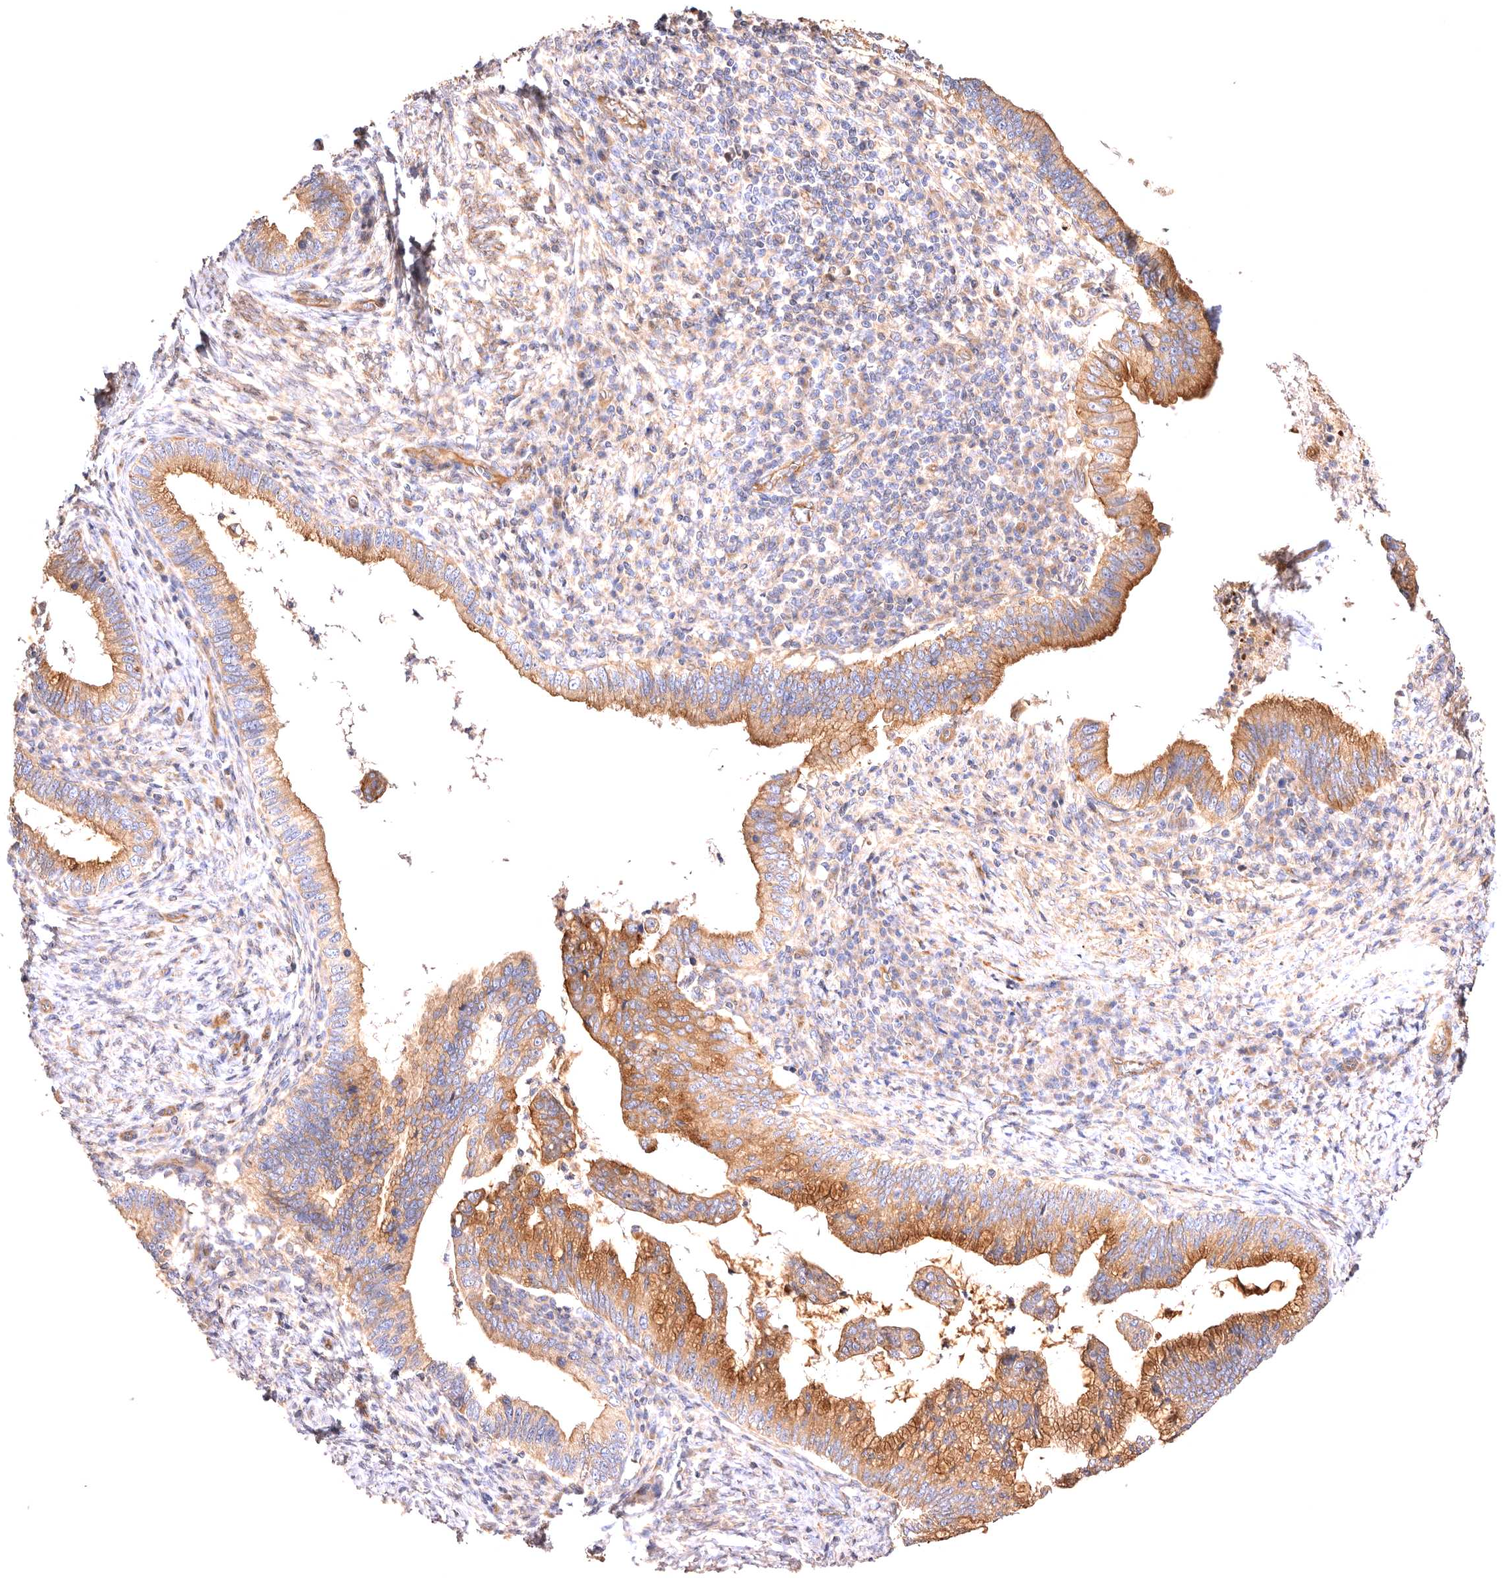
{"staining": {"intensity": "moderate", "quantity": ">75%", "location": "cytoplasmic/membranous"}, "tissue": "cervical cancer", "cell_type": "Tumor cells", "image_type": "cancer", "snomed": [{"axis": "morphology", "description": "Adenocarcinoma, NOS"}, {"axis": "topography", "description": "Cervix"}], "caption": "Tumor cells display medium levels of moderate cytoplasmic/membranous positivity in approximately >75% of cells in human cervical cancer.", "gene": "VPS45", "patient": {"sex": "female", "age": 36}}